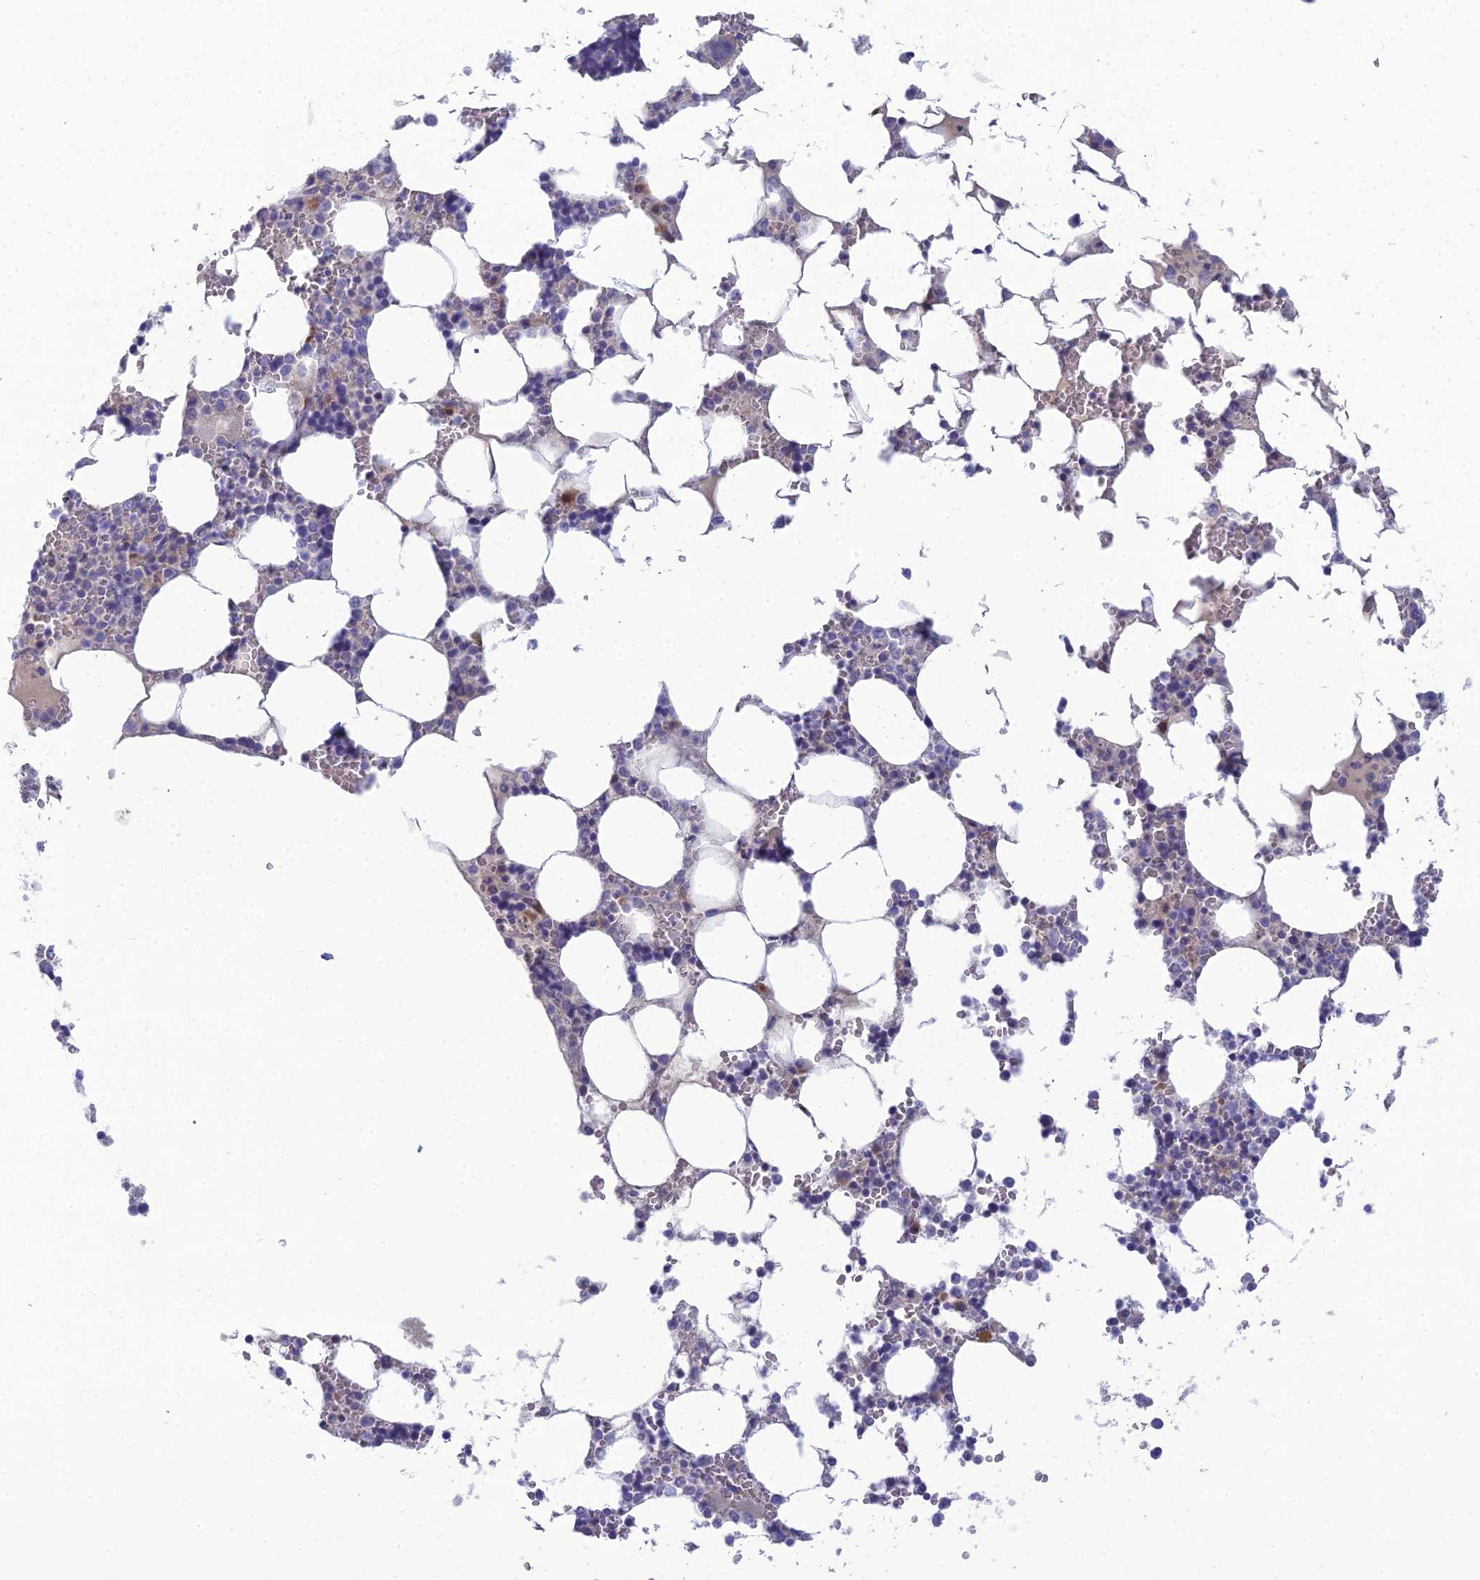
{"staining": {"intensity": "negative", "quantity": "none", "location": "none"}, "tissue": "bone marrow", "cell_type": "Hematopoietic cells", "image_type": "normal", "snomed": [{"axis": "morphology", "description": "Normal tissue, NOS"}, {"axis": "topography", "description": "Bone marrow"}], "caption": "The micrograph demonstrates no significant staining in hematopoietic cells of bone marrow.", "gene": "MUC13", "patient": {"sex": "male", "age": 64}}